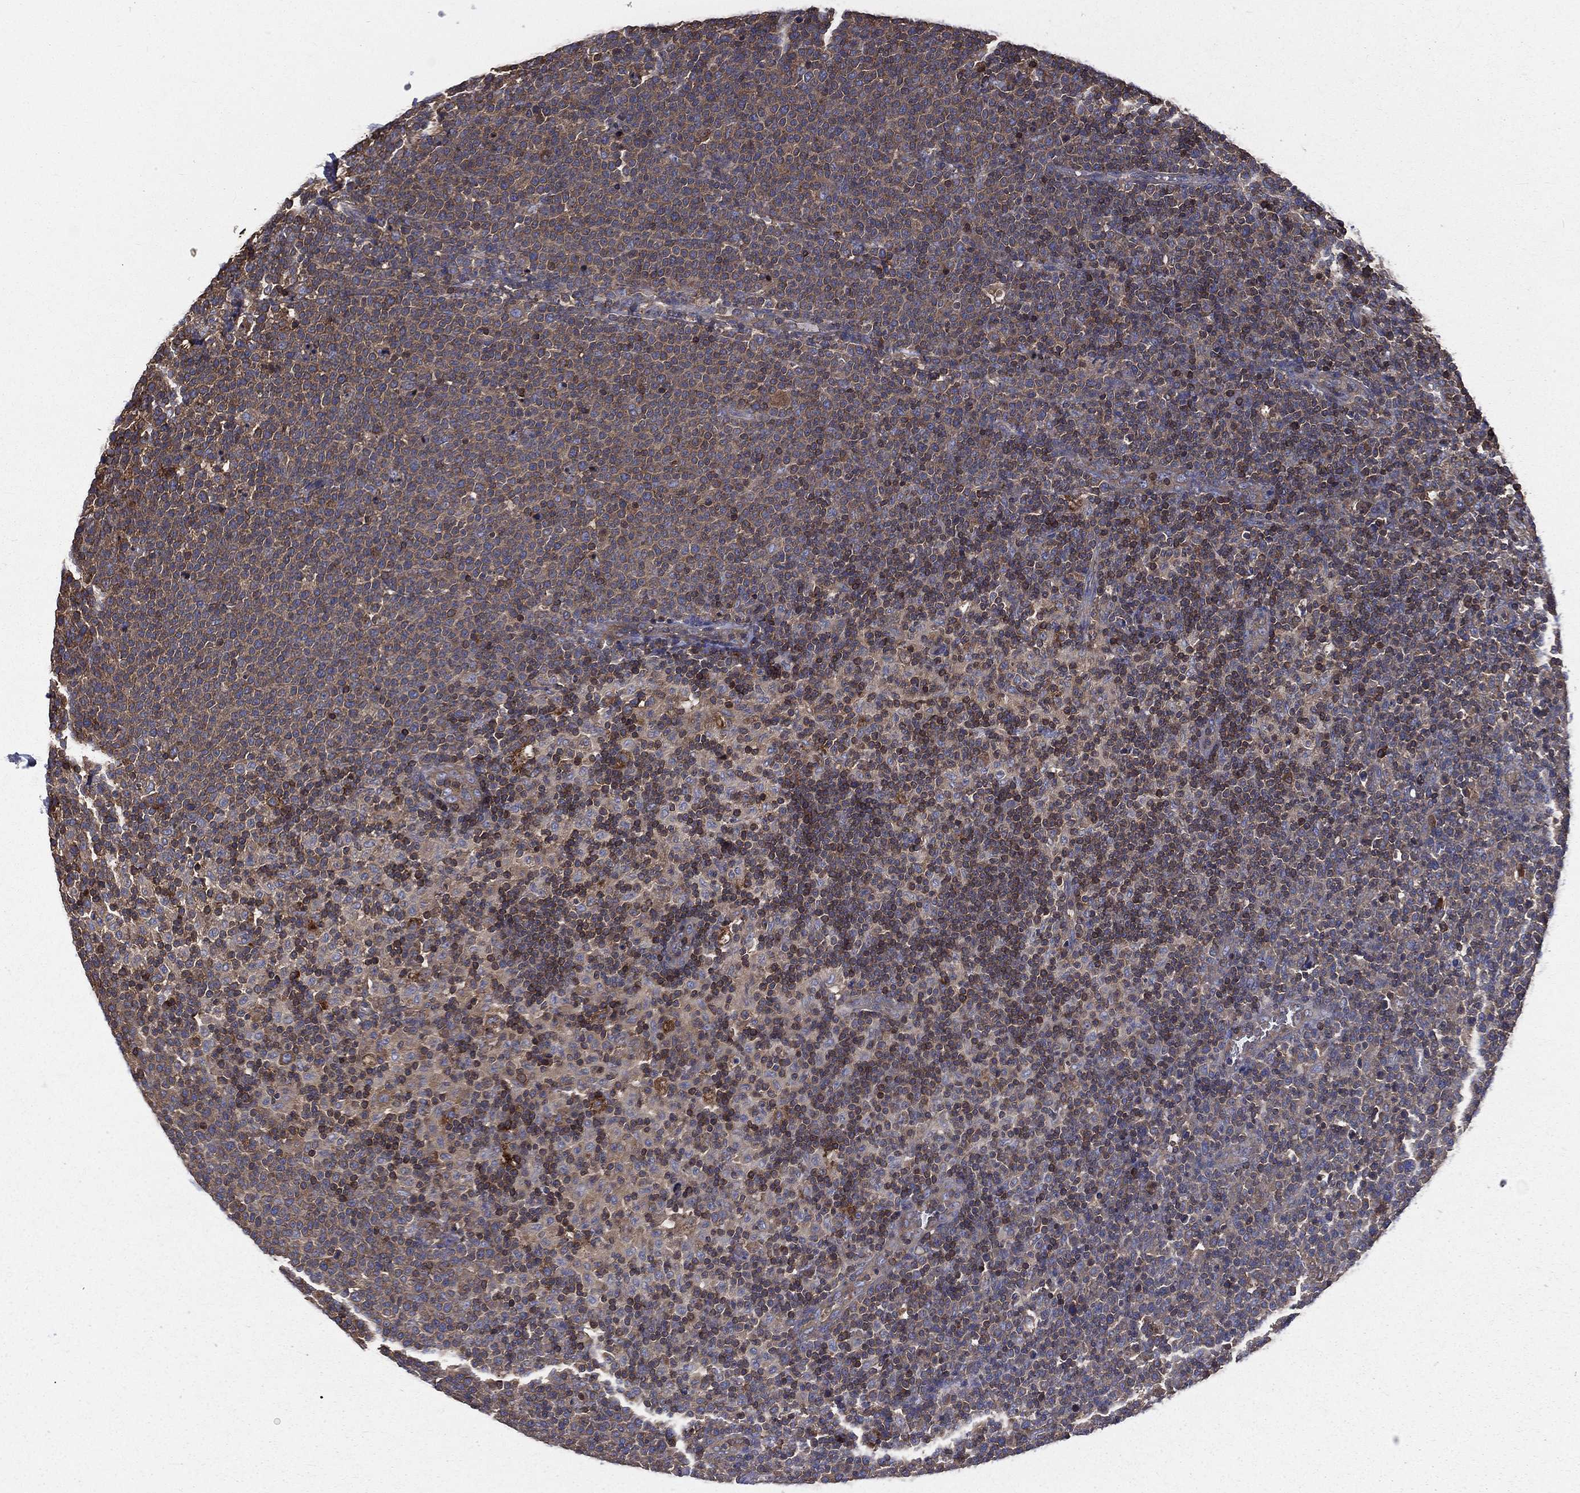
{"staining": {"intensity": "weak", "quantity": "<25%", "location": "cytoplasmic/membranous"}, "tissue": "lymphoma", "cell_type": "Tumor cells", "image_type": "cancer", "snomed": [{"axis": "morphology", "description": "Malignant lymphoma, non-Hodgkin's type, High grade"}, {"axis": "topography", "description": "Lymph node"}], "caption": "High power microscopy image of an immunohistochemistry photomicrograph of lymphoma, revealing no significant staining in tumor cells.", "gene": "SARS1", "patient": {"sex": "male", "age": 61}}